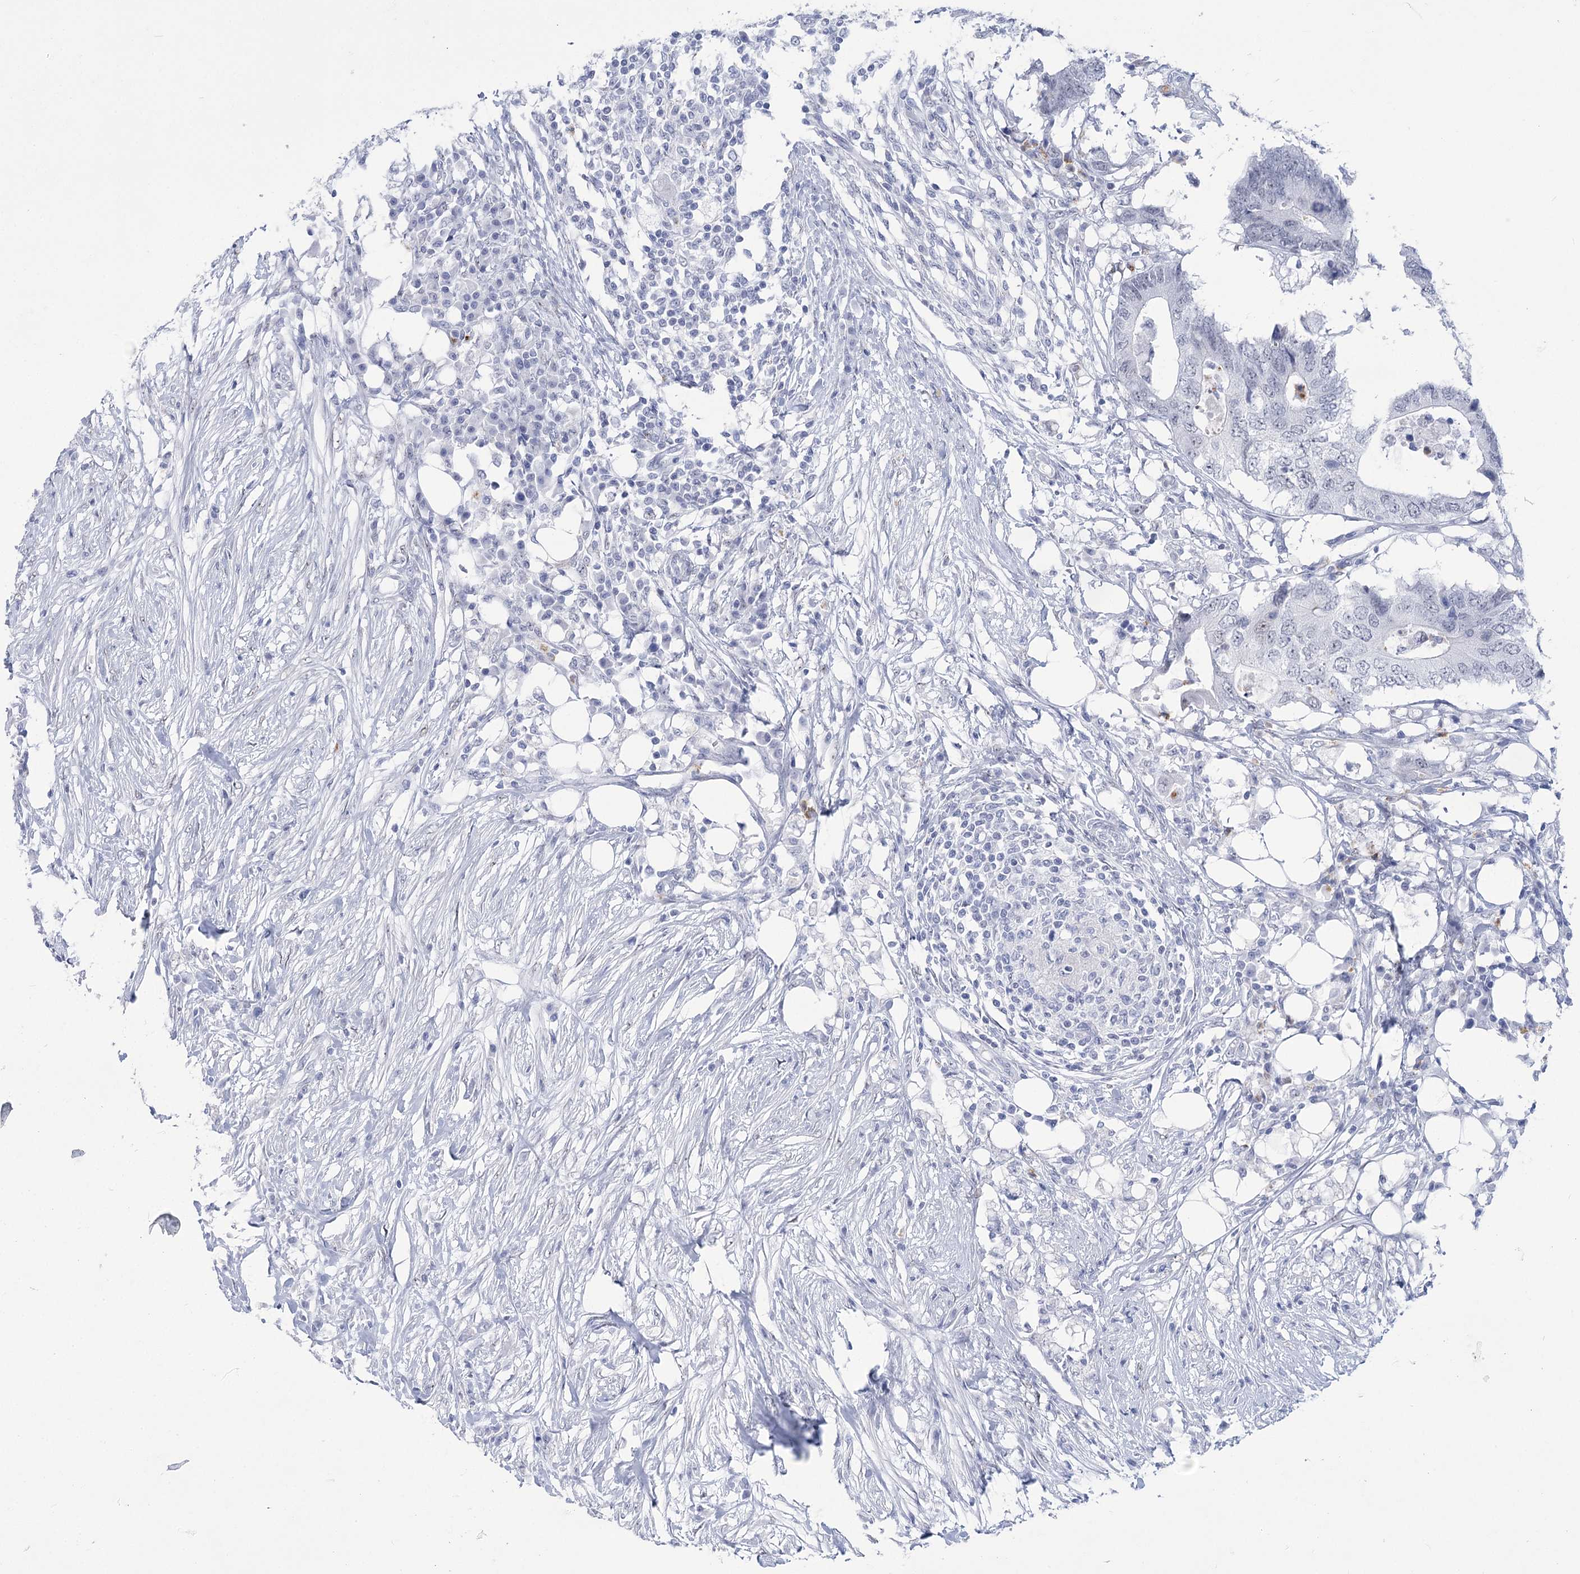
{"staining": {"intensity": "negative", "quantity": "none", "location": "none"}, "tissue": "colorectal cancer", "cell_type": "Tumor cells", "image_type": "cancer", "snomed": [{"axis": "morphology", "description": "Adenocarcinoma, NOS"}, {"axis": "topography", "description": "Colon"}], "caption": "Micrograph shows no significant protein expression in tumor cells of adenocarcinoma (colorectal).", "gene": "HORMAD1", "patient": {"sex": "male", "age": 71}}